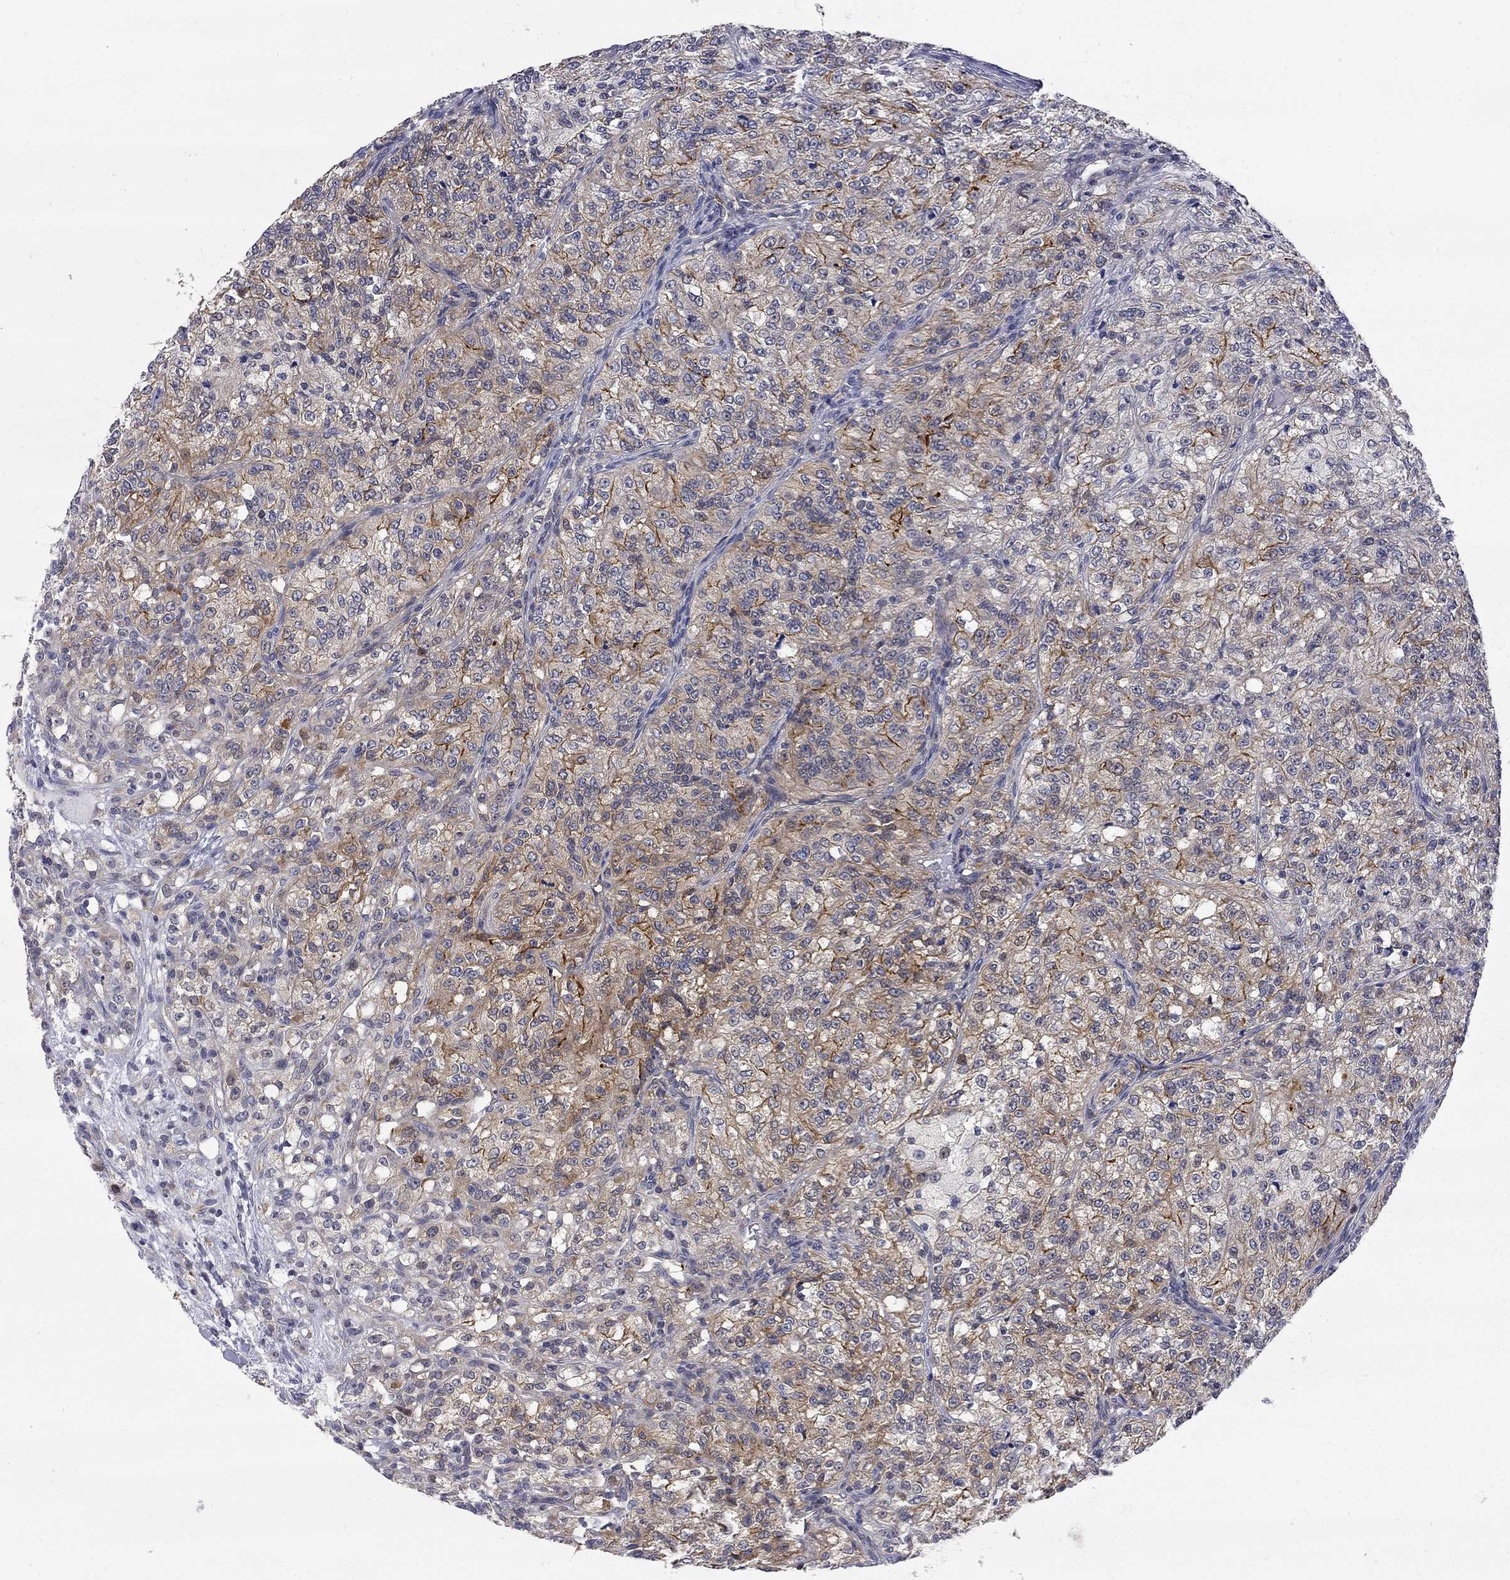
{"staining": {"intensity": "strong", "quantity": "<25%", "location": "cytoplasmic/membranous"}, "tissue": "renal cancer", "cell_type": "Tumor cells", "image_type": "cancer", "snomed": [{"axis": "morphology", "description": "Adenocarcinoma, NOS"}, {"axis": "topography", "description": "Kidney"}], "caption": "Protein staining shows strong cytoplasmic/membranous staining in approximately <25% of tumor cells in renal adenocarcinoma. Using DAB (brown) and hematoxylin (blue) stains, captured at high magnification using brightfield microscopy.", "gene": "GALNT8", "patient": {"sex": "female", "age": 63}}